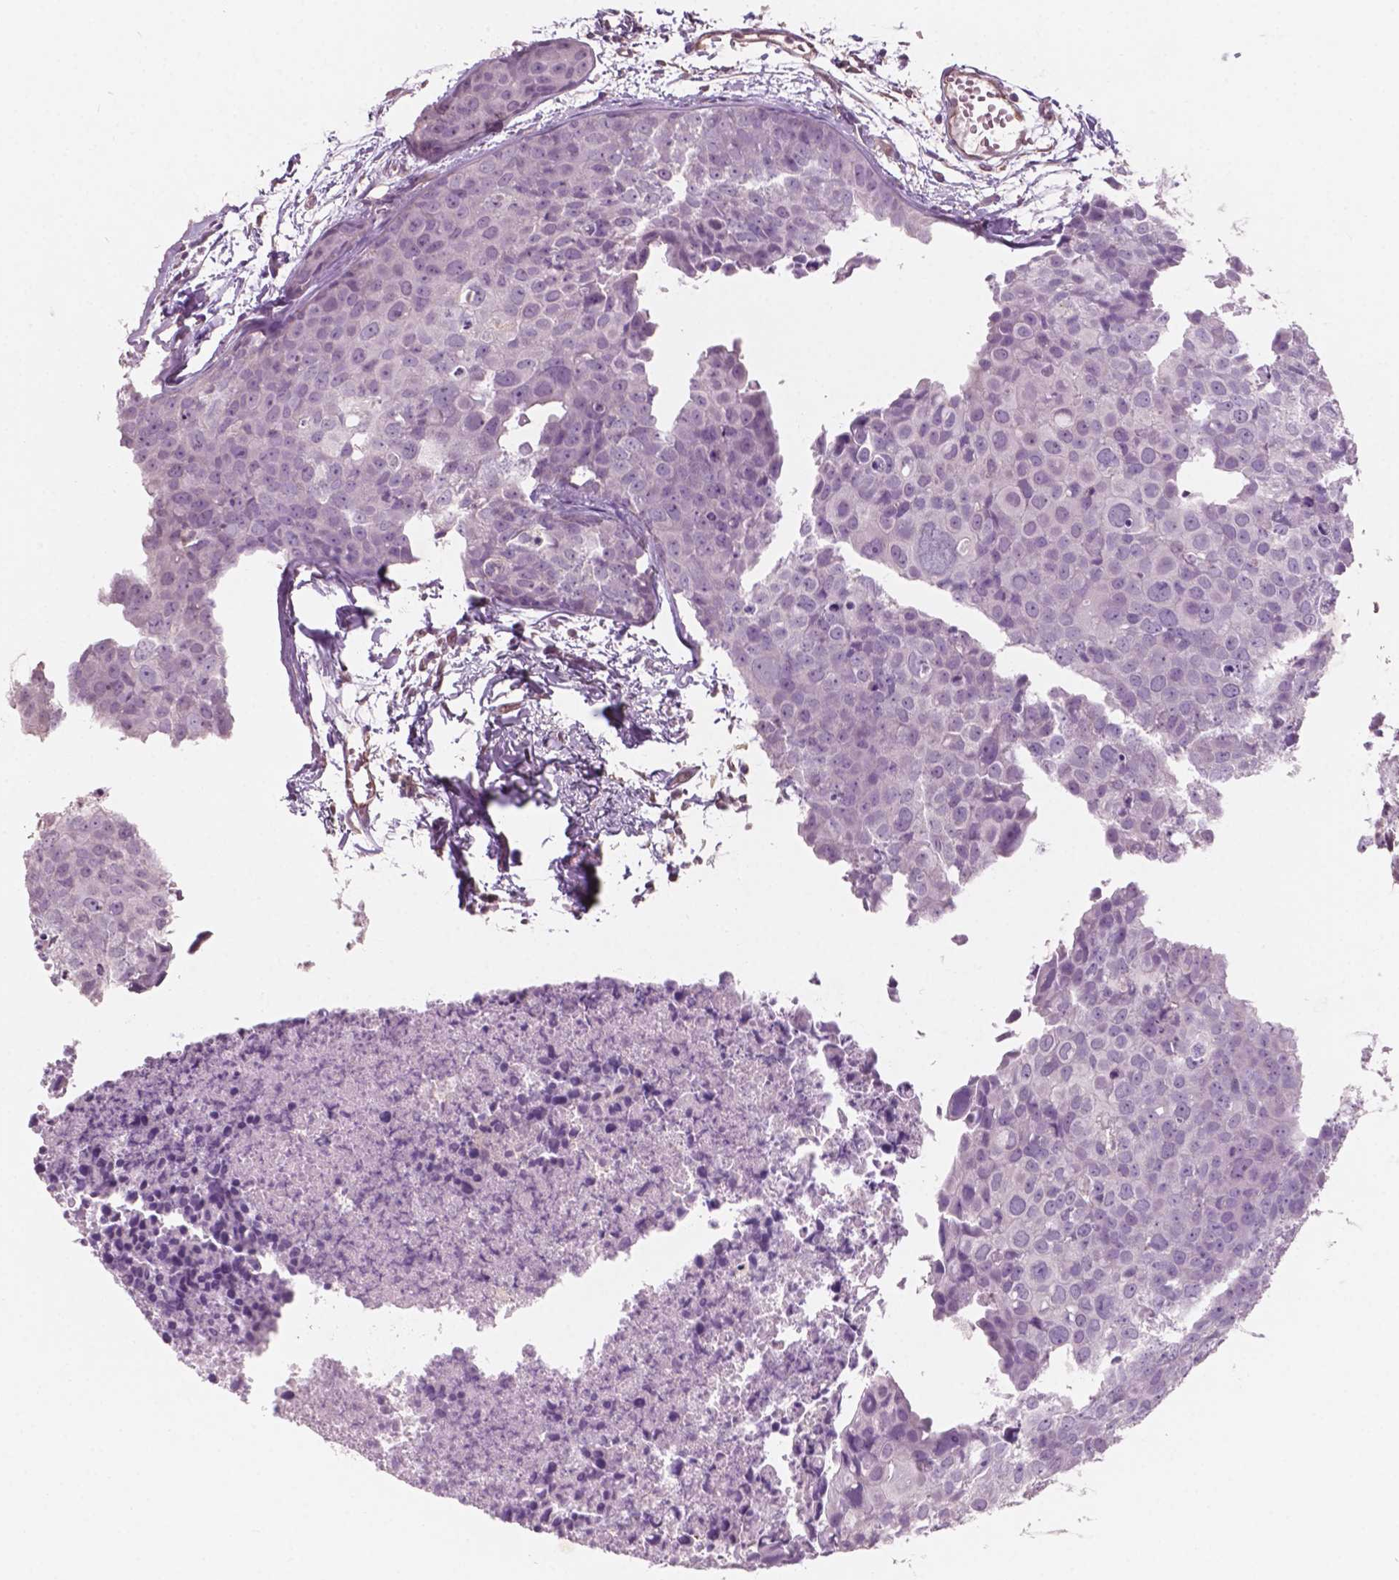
{"staining": {"intensity": "negative", "quantity": "none", "location": "none"}, "tissue": "breast cancer", "cell_type": "Tumor cells", "image_type": "cancer", "snomed": [{"axis": "morphology", "description": "Duct carcinoma"}, {"axis": "topography", "description": "Breast"}], "caption": "High power microscopy photomicrograph of an IHC histopathology image of breast infiltrating ductal carcinoma, revealing no significant positivity in tumor cells.", "gene": "AWAT1", "patient": {"sex": "female", "age": 38}}